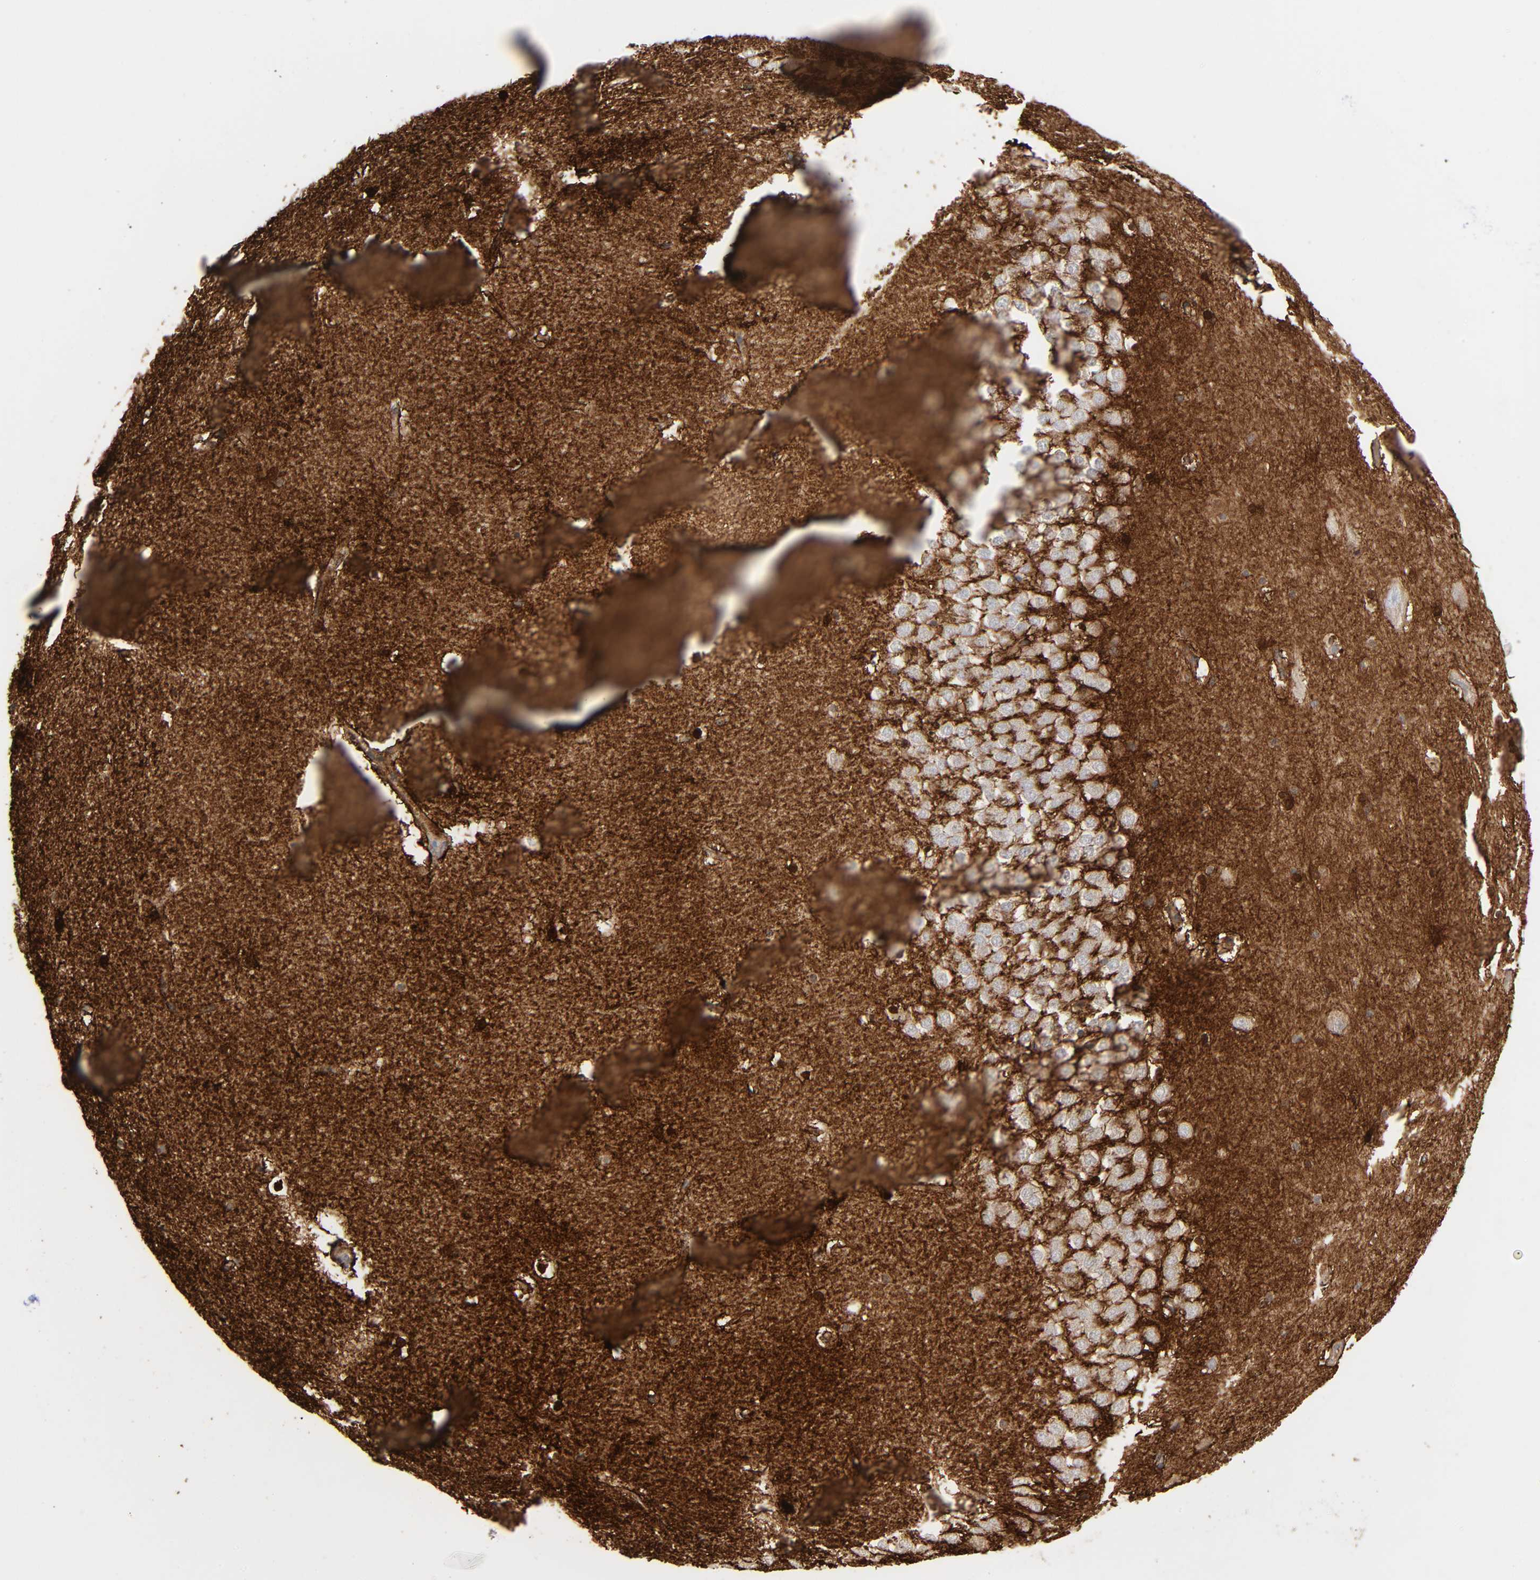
{"staining": {"intensity": "strong", "quantity": "25%-75%", "location": "cytoplasmic/membranous,nuclear"}, "tissue": "hippocampus", "cell_type": "Glial cells", "image_type": "normal", "snomed": [{"axis": "morphology", "description": "Normal tissue, NOS"}, {"axis": "topography", "description": "Hippocampus"}], "caption": "Immunohistochemistry (IHC) (DAB) staining of unremarkable hippocampus exhibits strong cytoplasmic/membranous,nuclear protein expression in about 25%-75% of glial cells.", "gene": "NDRG2", "patient": {"sex": "male", "age": 45}}